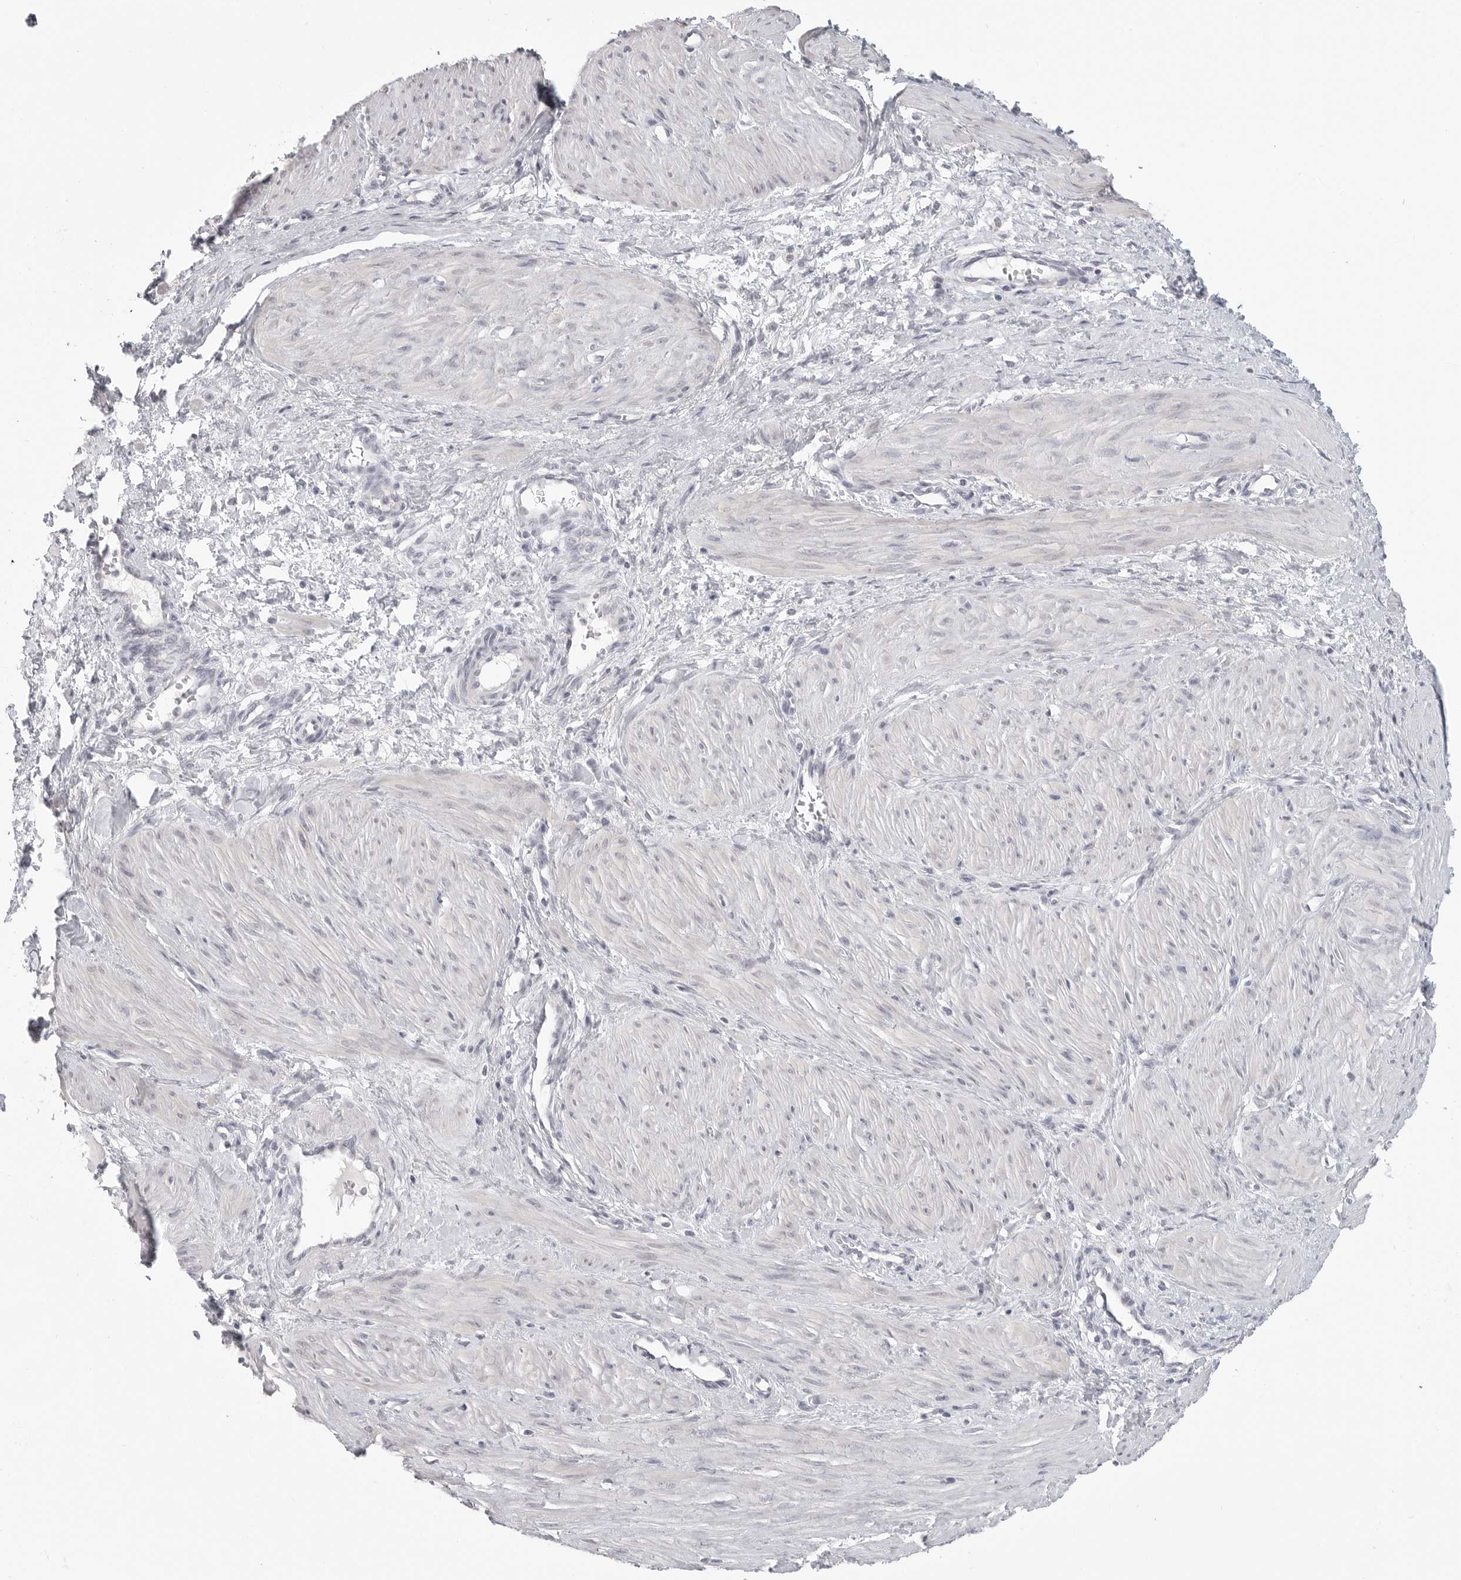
{"staining": {"intensity": "negative", "quantity": "none", "location": "none"}, "tissue": "smooth muscle", "cell_type": "Smooth muscle cells", "image_type": "normal", "snomed": [{"axis": "morphology", "description": "Normal tissue, NOS"}, {"axis": "topography", "description": "Endometrium"}], "caption": "Human smooth muscle stained for a protein using IHC demonstrates no positivity in smooth muscle cells.", "gene": "HMGCS2", "patient": {"sex": "female", "age": 33}}